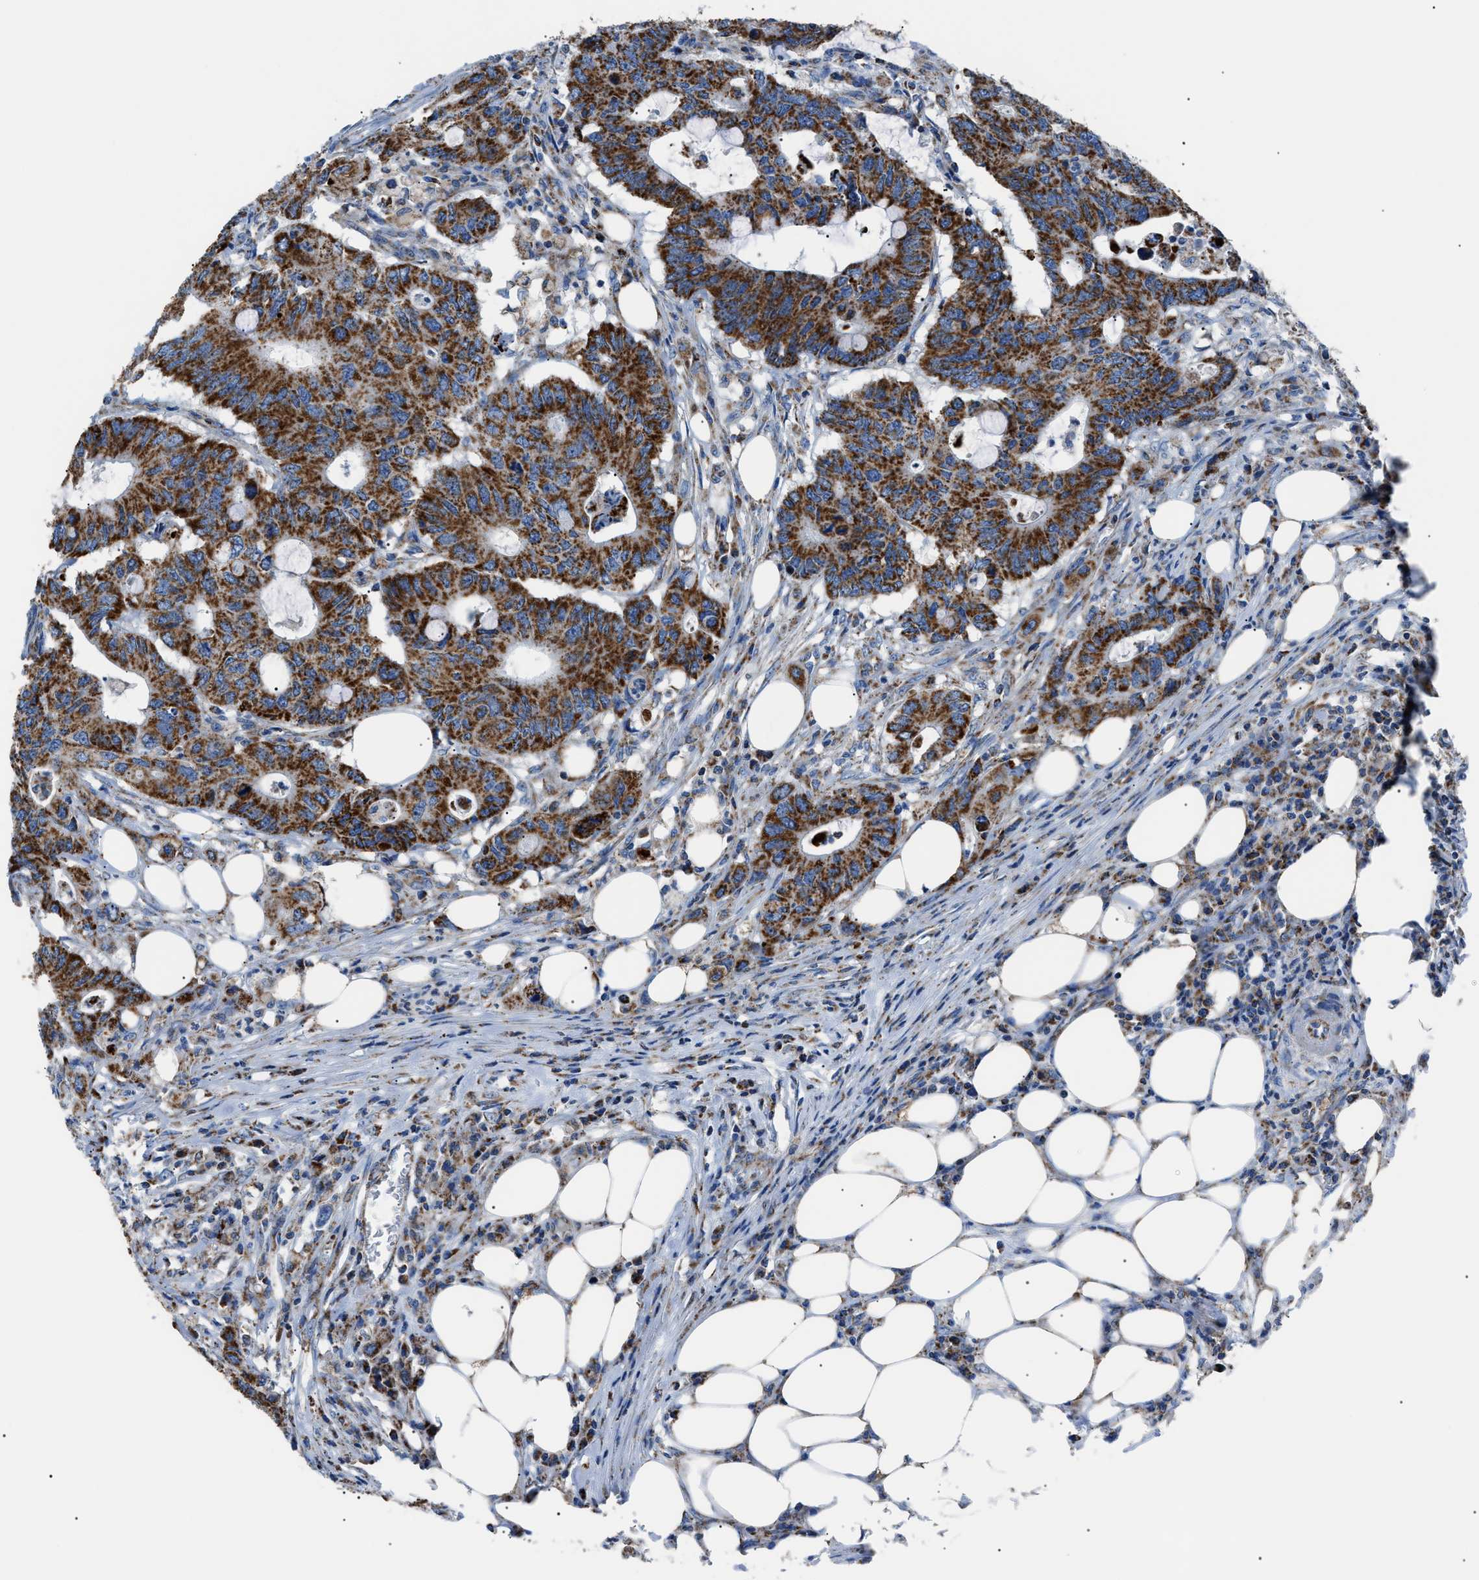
{"staining": {"intensity": "strong", "quantity": ">75%", "location": "cytoplasmic/membranous"}, "tissue": "colorectal cancer", "cell_type": "Tumor cells", "image_type": "cancer", "snomed": [{"axis": "morphology", "description": "Adenocarcinoma, NOS"}, {"axis": "topography", "description": "Colon"}], "caption": "Colorectal adenocarcinoma tissue displays strong cytoplasmic/membranous positivity in about >75% of tumor cells, visualized by immunohistochemistry.", "gene": "PHB2", "patient": {"sex": "male", "age": 71}}